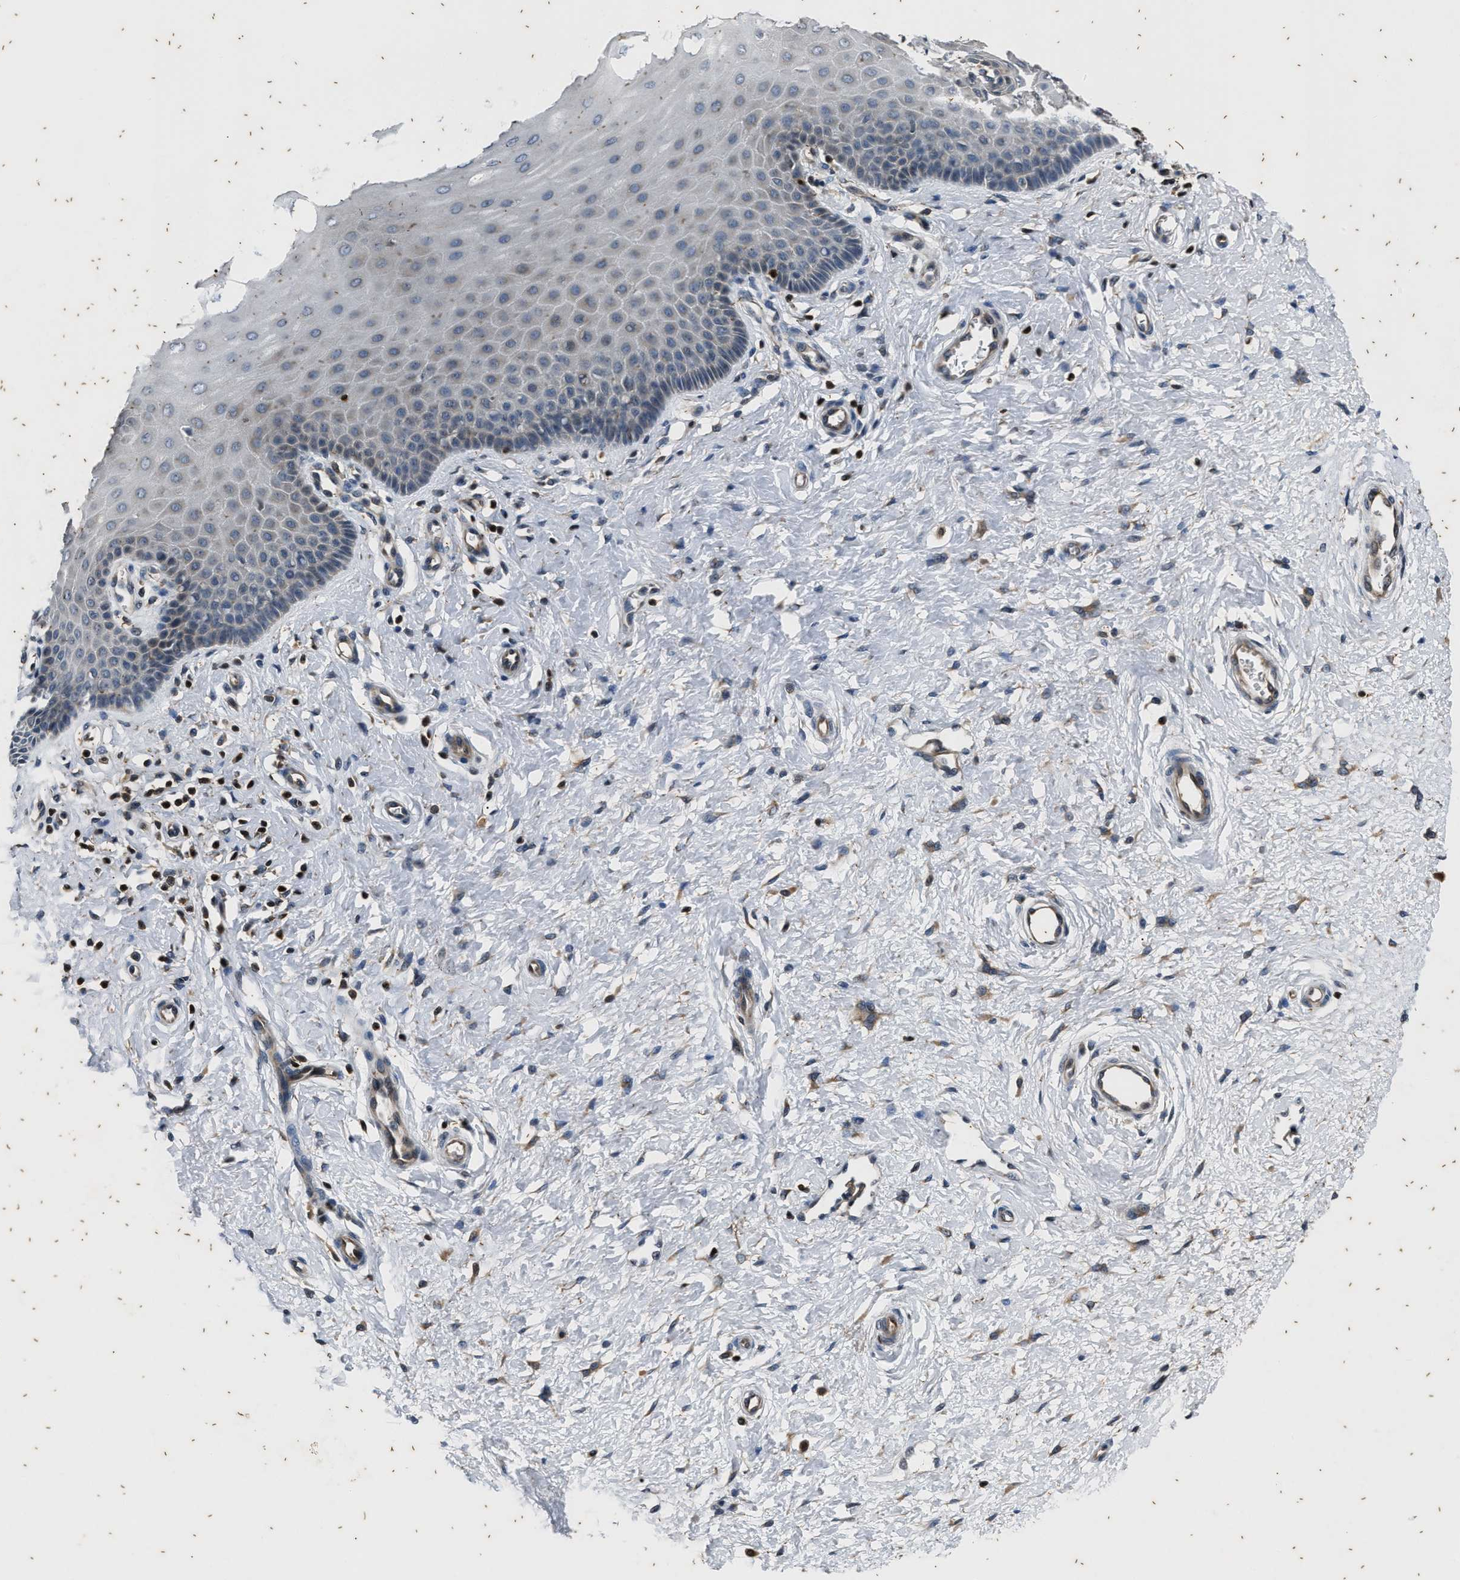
{"staining": {"intensity": "weak", "quantity": "<25%", "location": "cytoplasmic/membranous"}, "tissue": "cervix", "cell_type": "Squamous epithelial cells", "image_type": "normal", "snomed": [{"axis": "morphology", "description": "Normal tissue, NOS"}, {"axis": "topography", "description": "Cervix"}], "caption": "A photomicrograph of cervix stained for a protein shows no brown staining in squamous epithelial cells.", "gene": "PTPN7", "patient": {"sex": "female", "age": 55}}